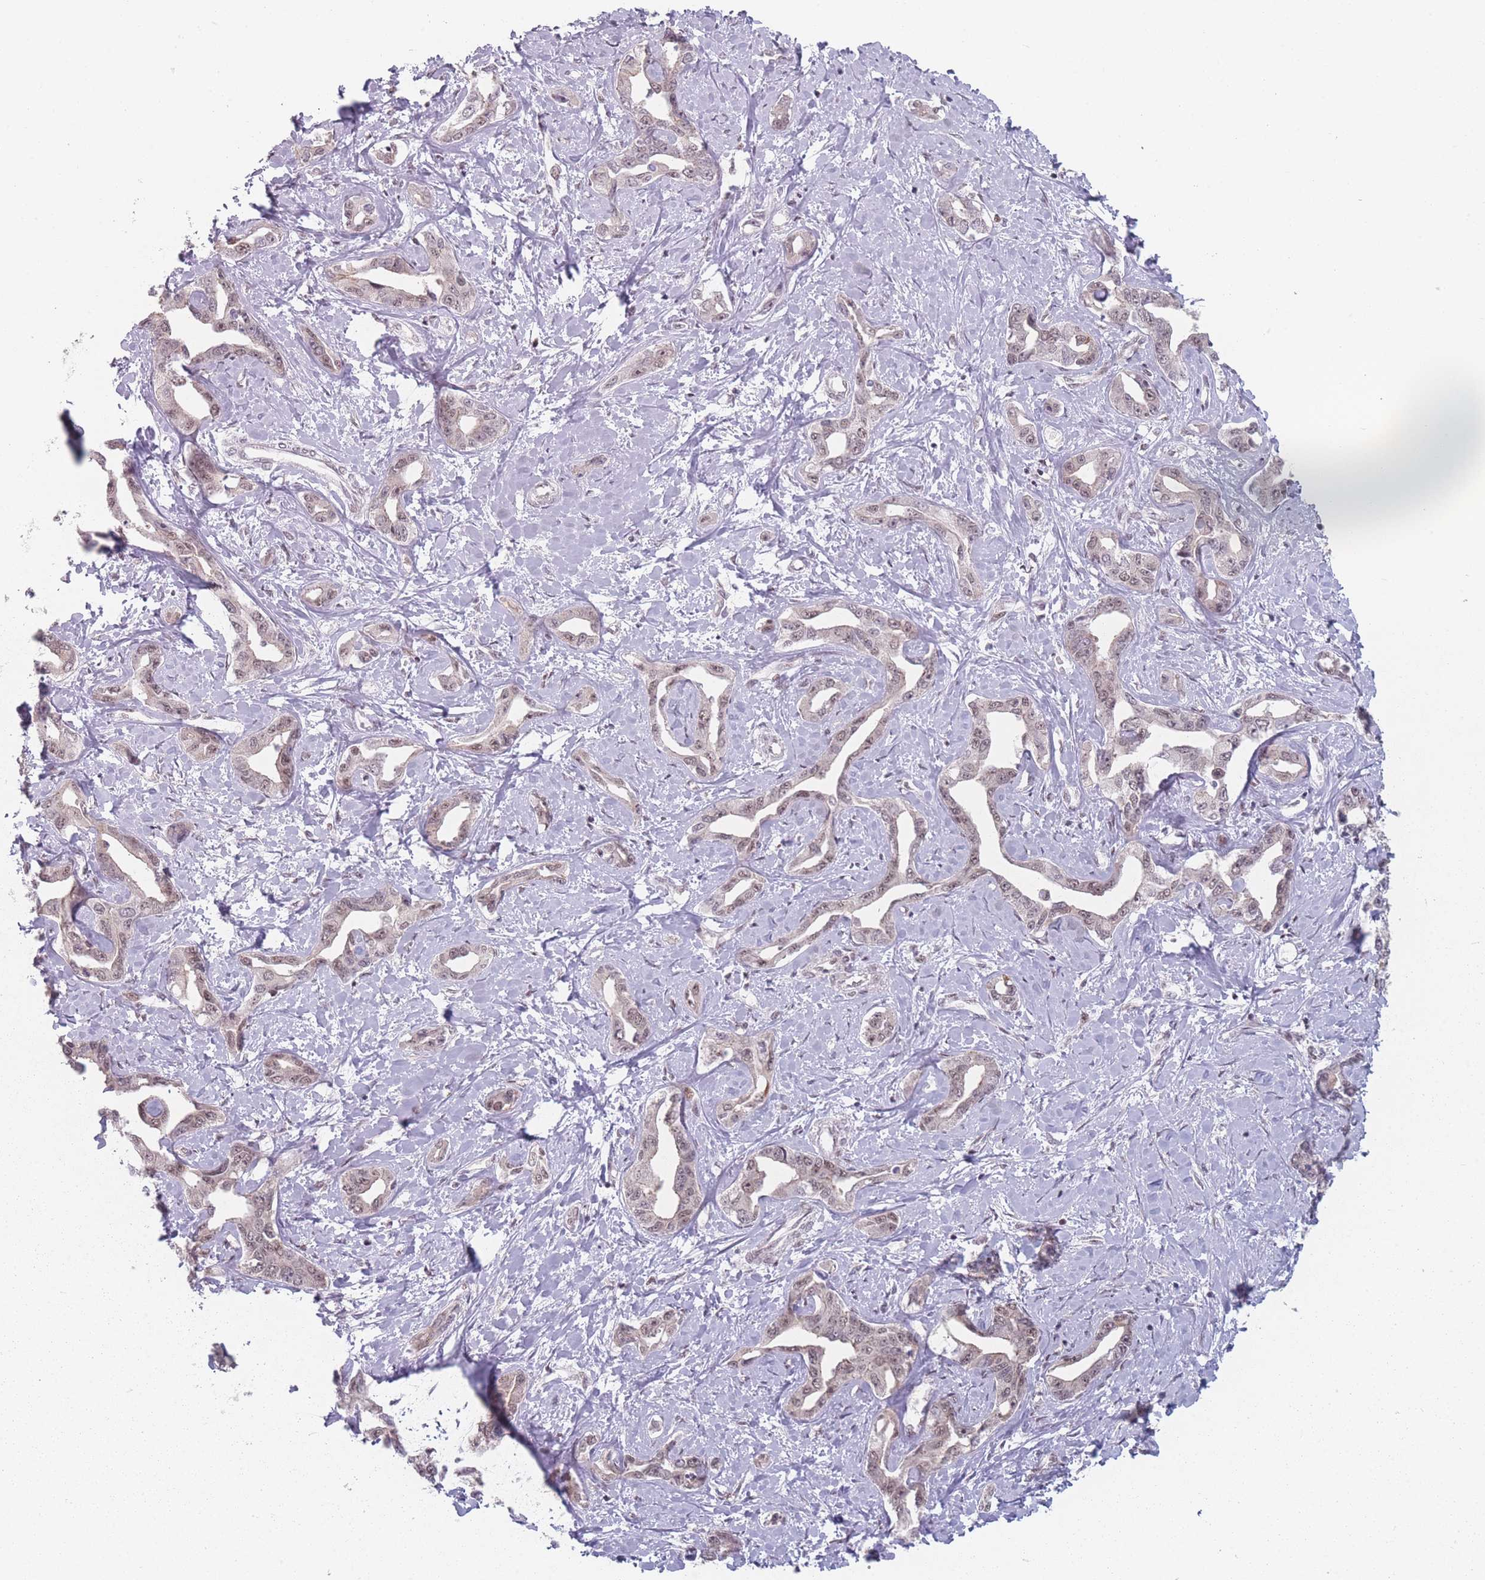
{"staining": {"intensity": "weak", "quantity": "<25%", "location": "nuclear"}, "tissue": "liver cancer", "cell_type": "Tumor cells", "image_type": "cancer", "snomed": [{"axis": "morphology", "description": "Cholangiocarcinoma"}, {"axis": "topography", "description": "Liver"}], "caption": "An image of liver cancer stained for a protein displays no brown staining in tumor cells. Brightfield microscopy of IHC stained with DAB (brown) and hematoxylin (blue), captured at high magnification.", "gene": "ZC3H14", "patient": {"sex": "male", "age": 59}}